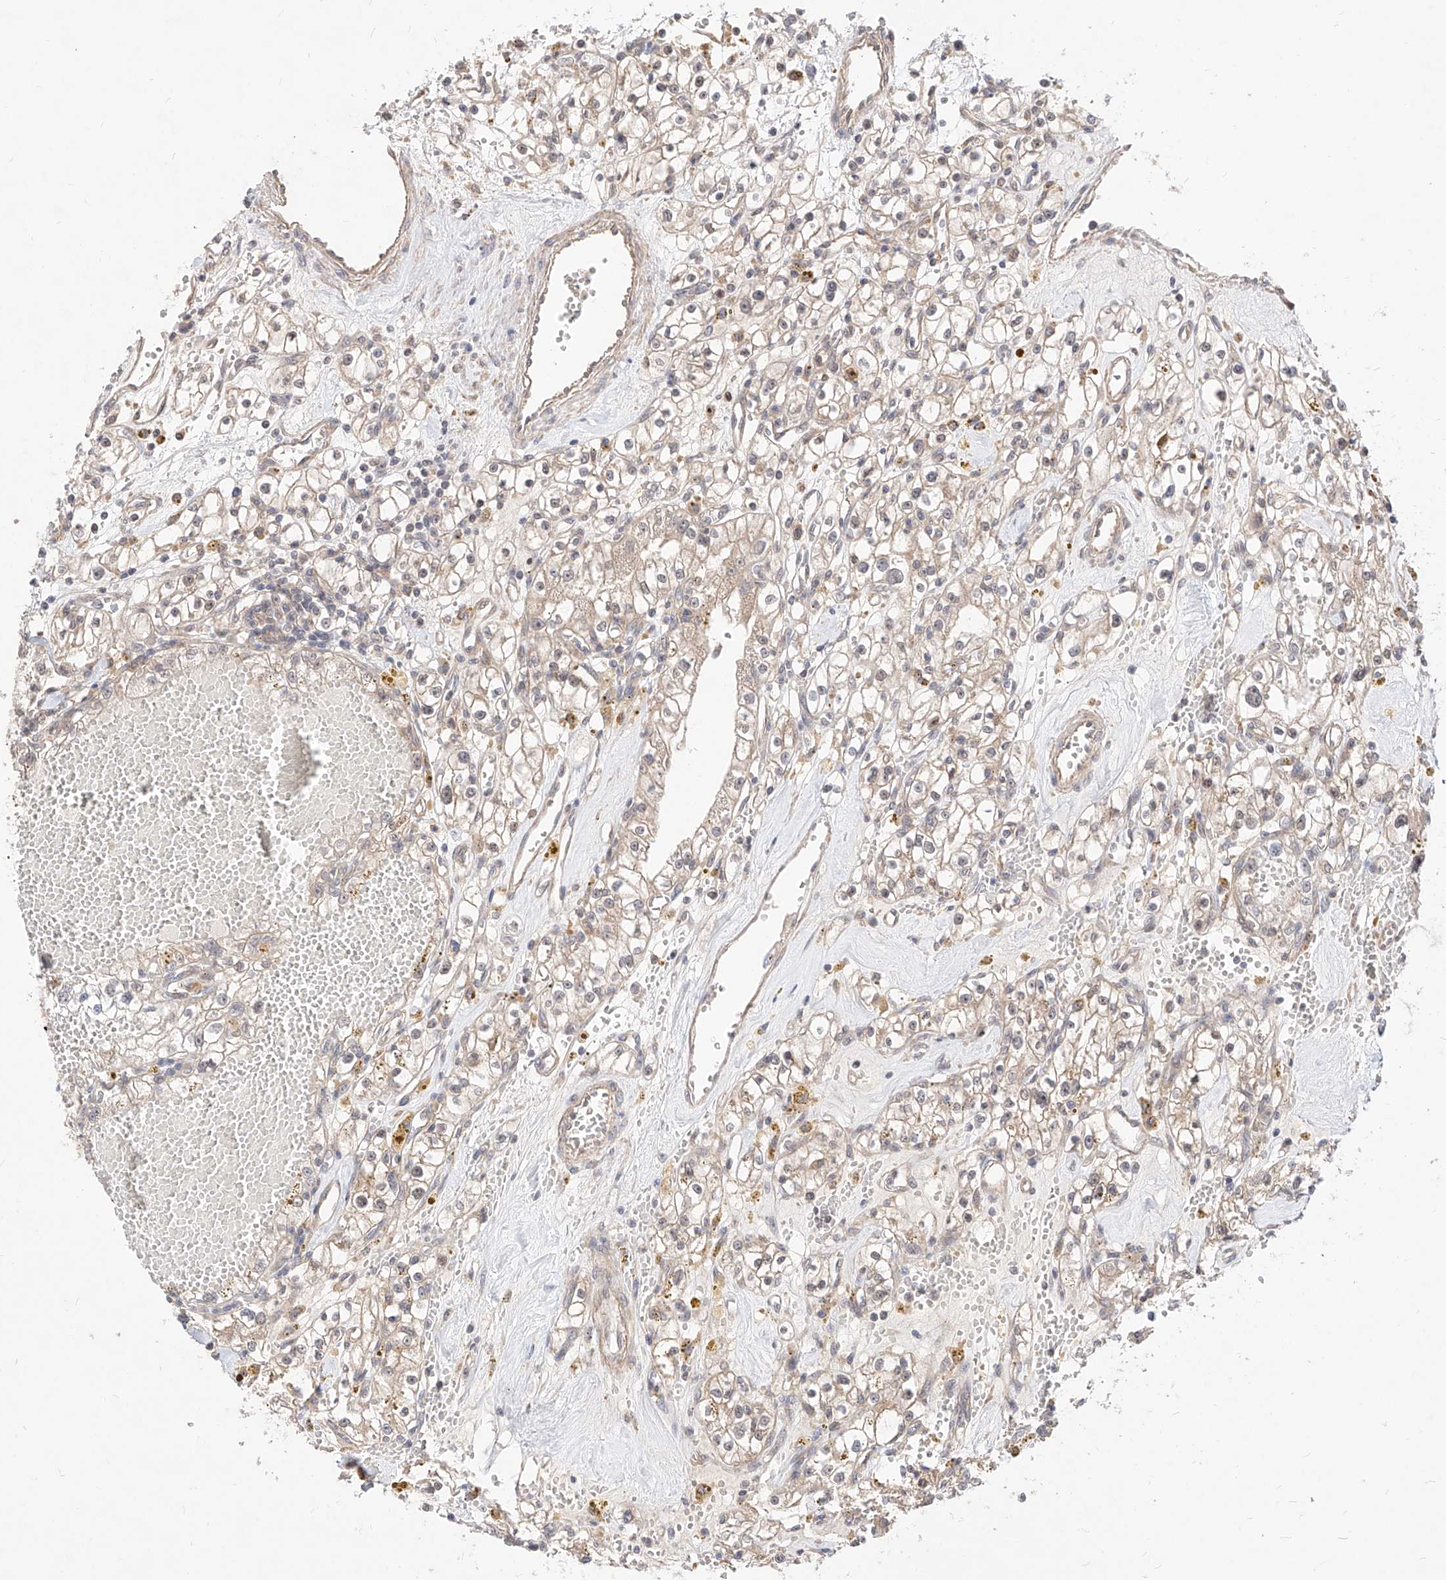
{"staining": {"intensity": "weak", "quantity": "25%-75%", "location": "cytoplasmic/membranous"}, "tissue": "renal cancer", "cell_type": "Tumor cells", "image_type": "cancer", "snomed": [{"axis": "morphology", "description": "Adenocarcinoma, NOS"}, {"axis": "topography", "description": "Kidney"}], "caption": "About 25%-75% of tumor cells in adenocarcinoma (renal) demonstrate weak cytoplasmic/membranous protein expression as visualized by brown immunohistochemical staining.", "gene": "TSNAX", "patient": {"sex": "male", "age": 56}}